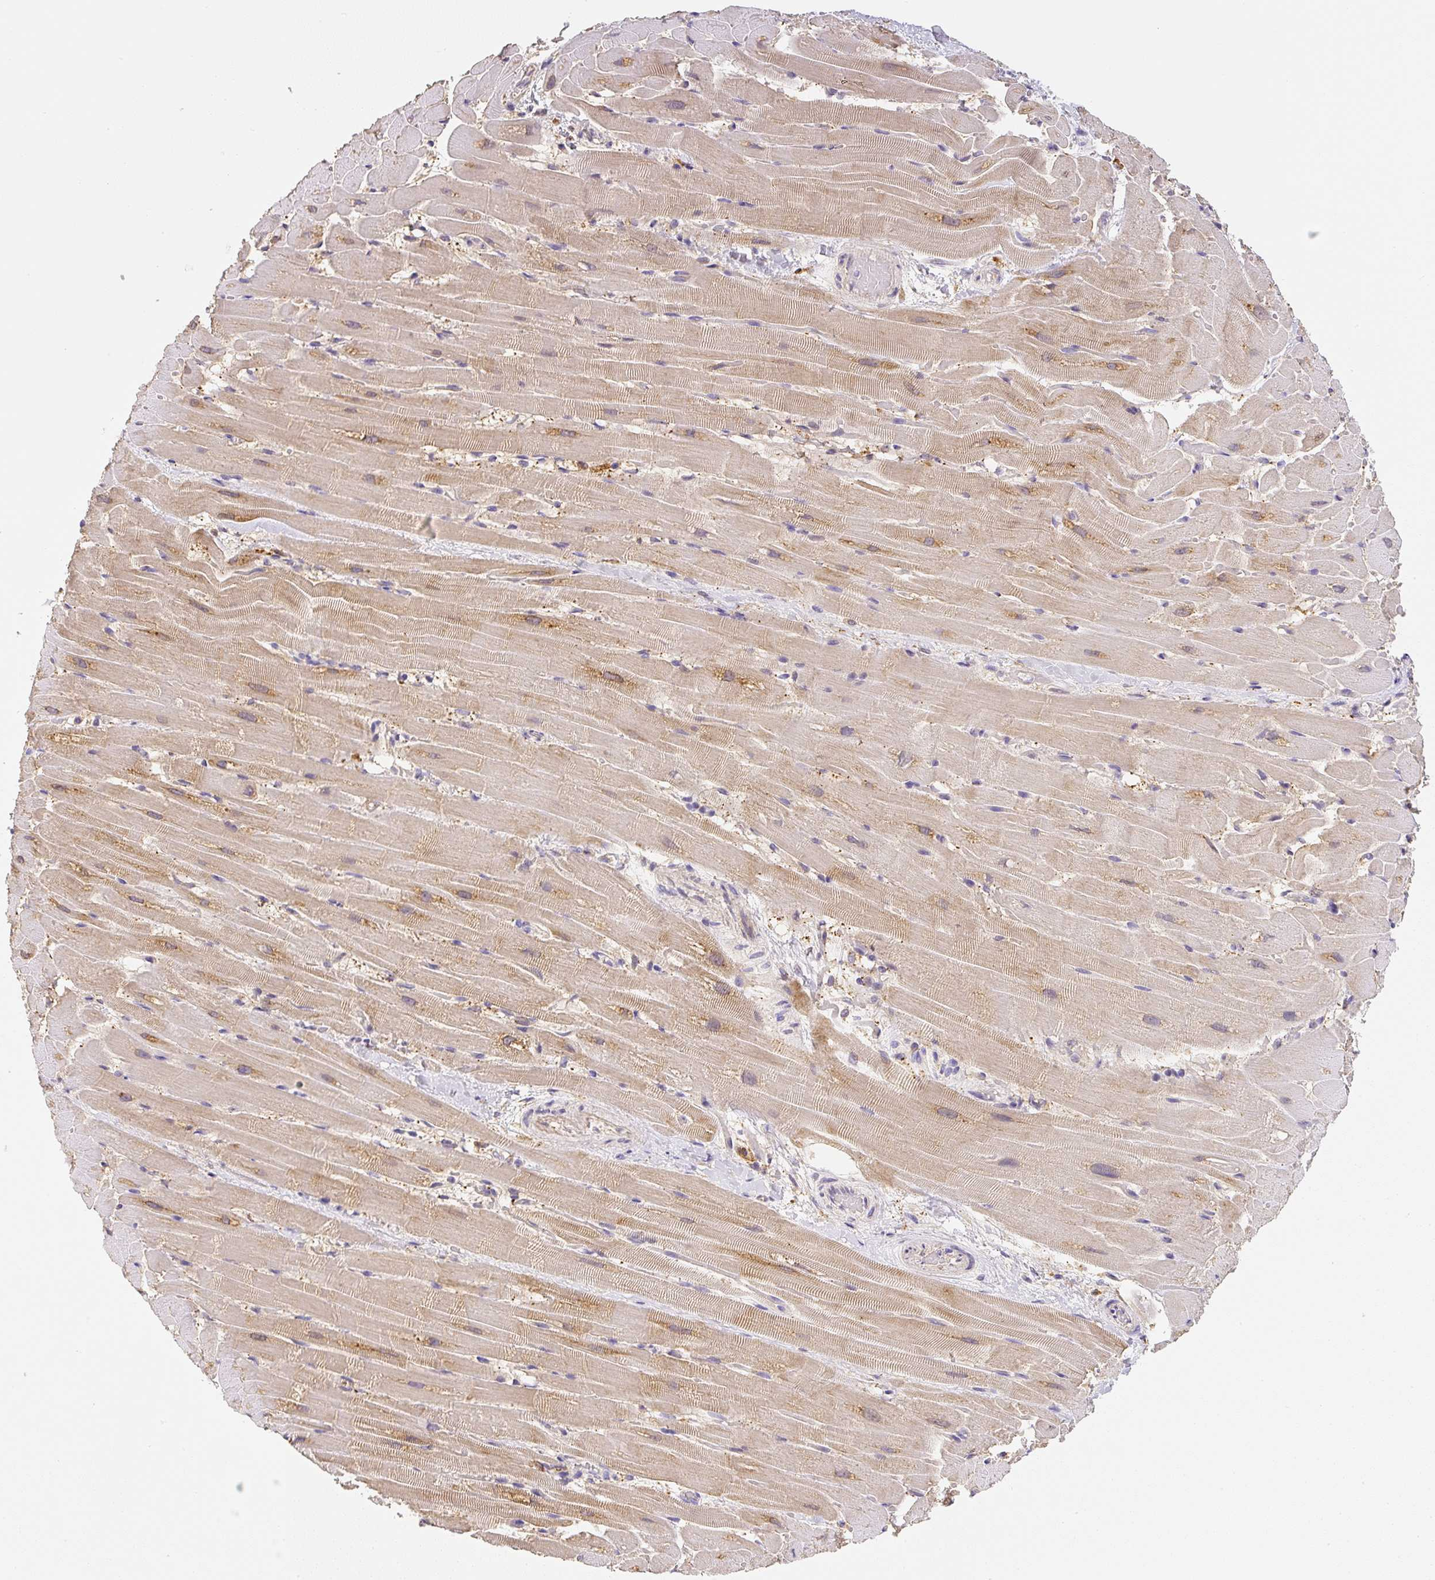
{"staining": {"intensity": "moderate", "quantity": "<25%", "location": "cytoplasmic/membranous,nuclear"}, "tissue": "heart muscle", "cell_type": "Cardiomyocytes", "image_type": "normal", "snomed": [{"axis": "morphology", "description": "Normal tissue, NOS"}, {"axis": "topography", "description": "Heart"}], "caption": "High-power microscopy captured an IHC photomicrograph of unremarkable heart muscle, revealing moderate cytoplasmic/membranous,nuclear expression in approximately <25% of cardiomyocytes. The protein is stained brown, and the nuclei are stained in blue (DAB (3,3'-diaminobenzidine) IHC with brightfield microscopy, high magnification).", "gene": "PLA2G4A", "patient": {"sex": "male", "age": 37}}